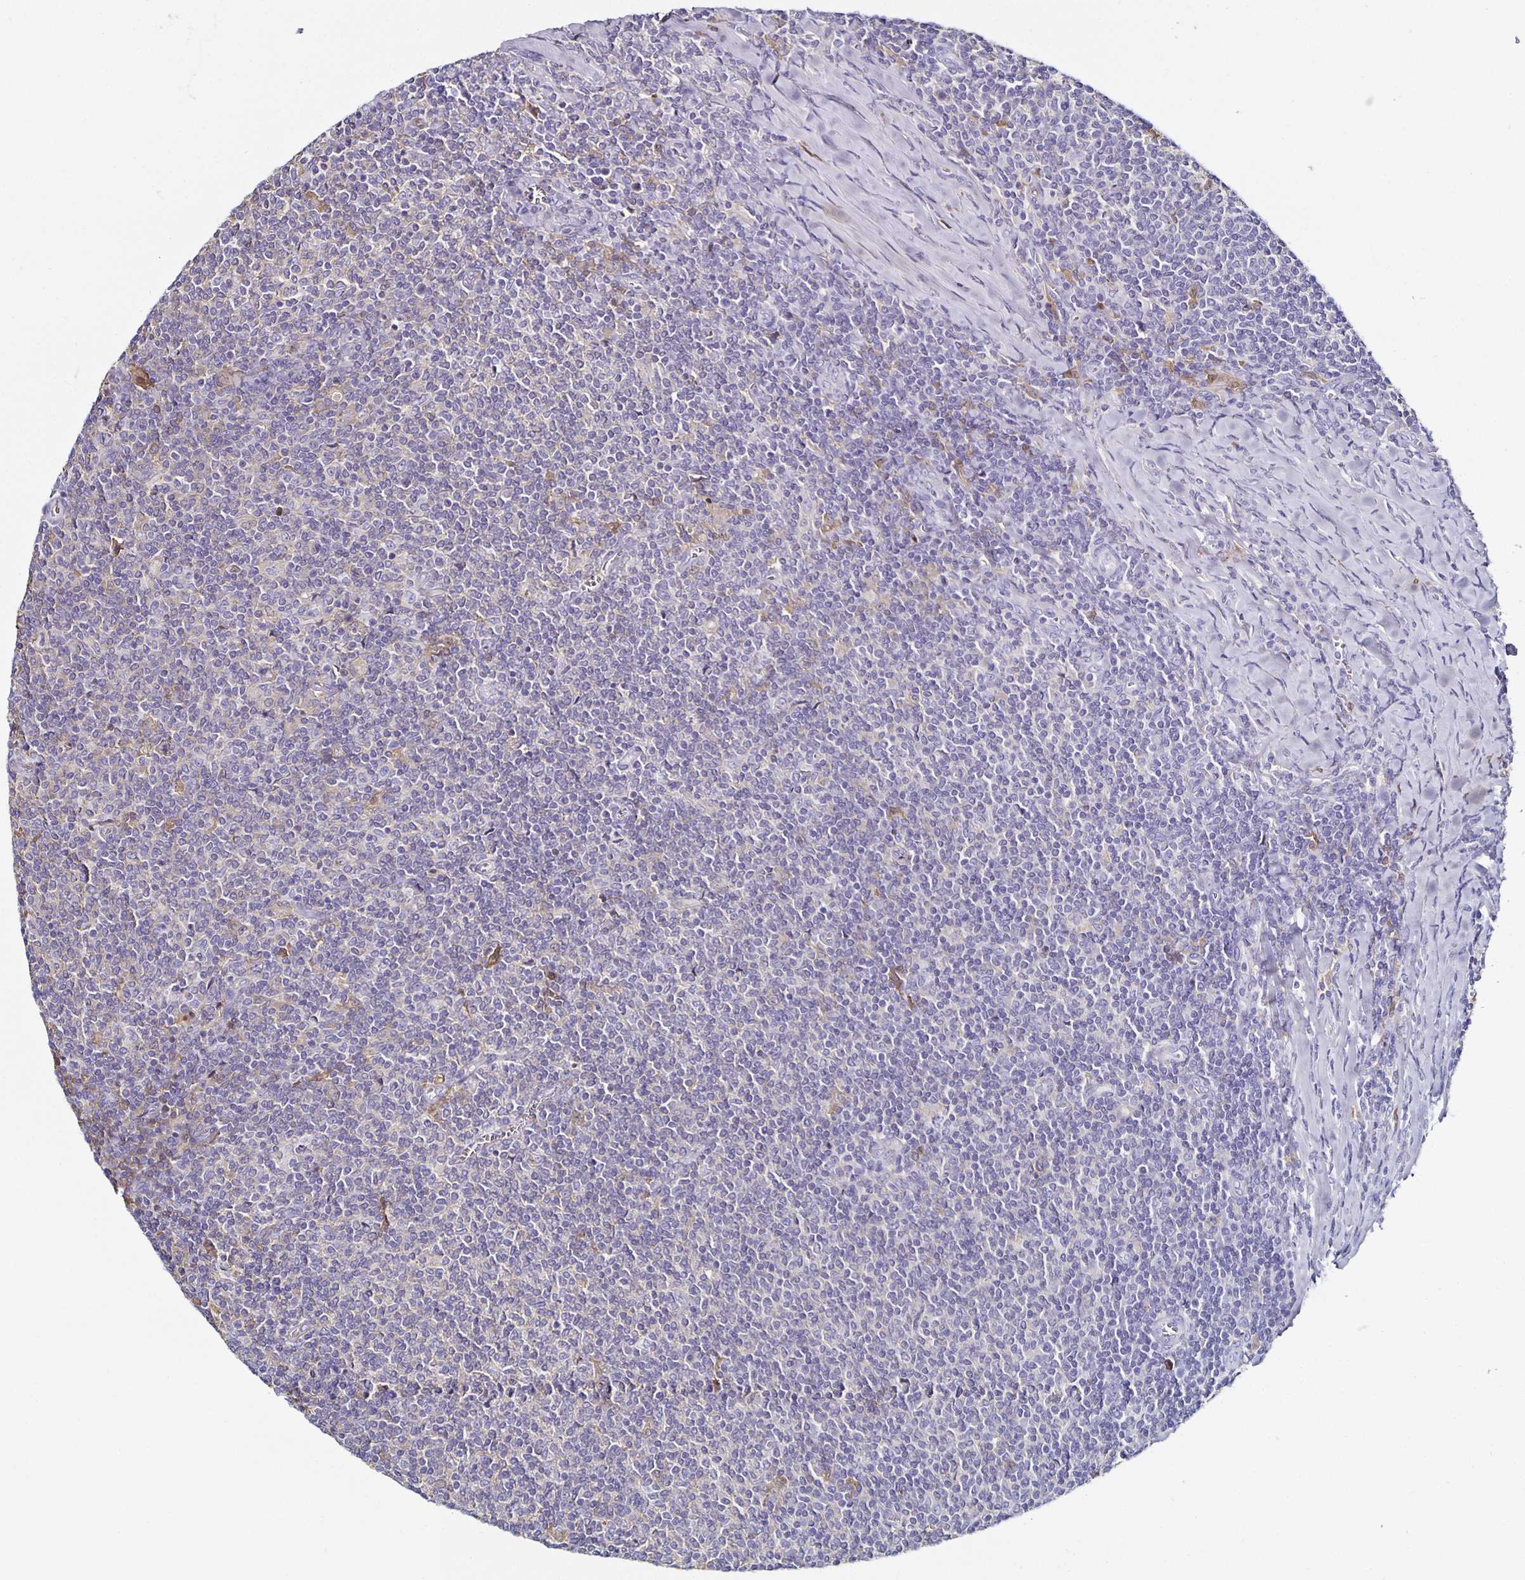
{"staining": {"intensity": "negative", "quantity": "none", "location": "none"}, "tissue": "lymphoma", "cell_type": "Tumor cells", "image_type": "cancer", "snomed": [{"axis": "morphology", "description": "Malignant lymphoma, non-Hodgkin's type, Low grade"}, {"axis": "topography", "description": "Lymph node"}], "caption": "The immunohistochemistry histopathology image has no significant staining in tumor cells of lymphoma tissue.", "gene": "TTR", "patient": {"sex": "male", "age": 52}}